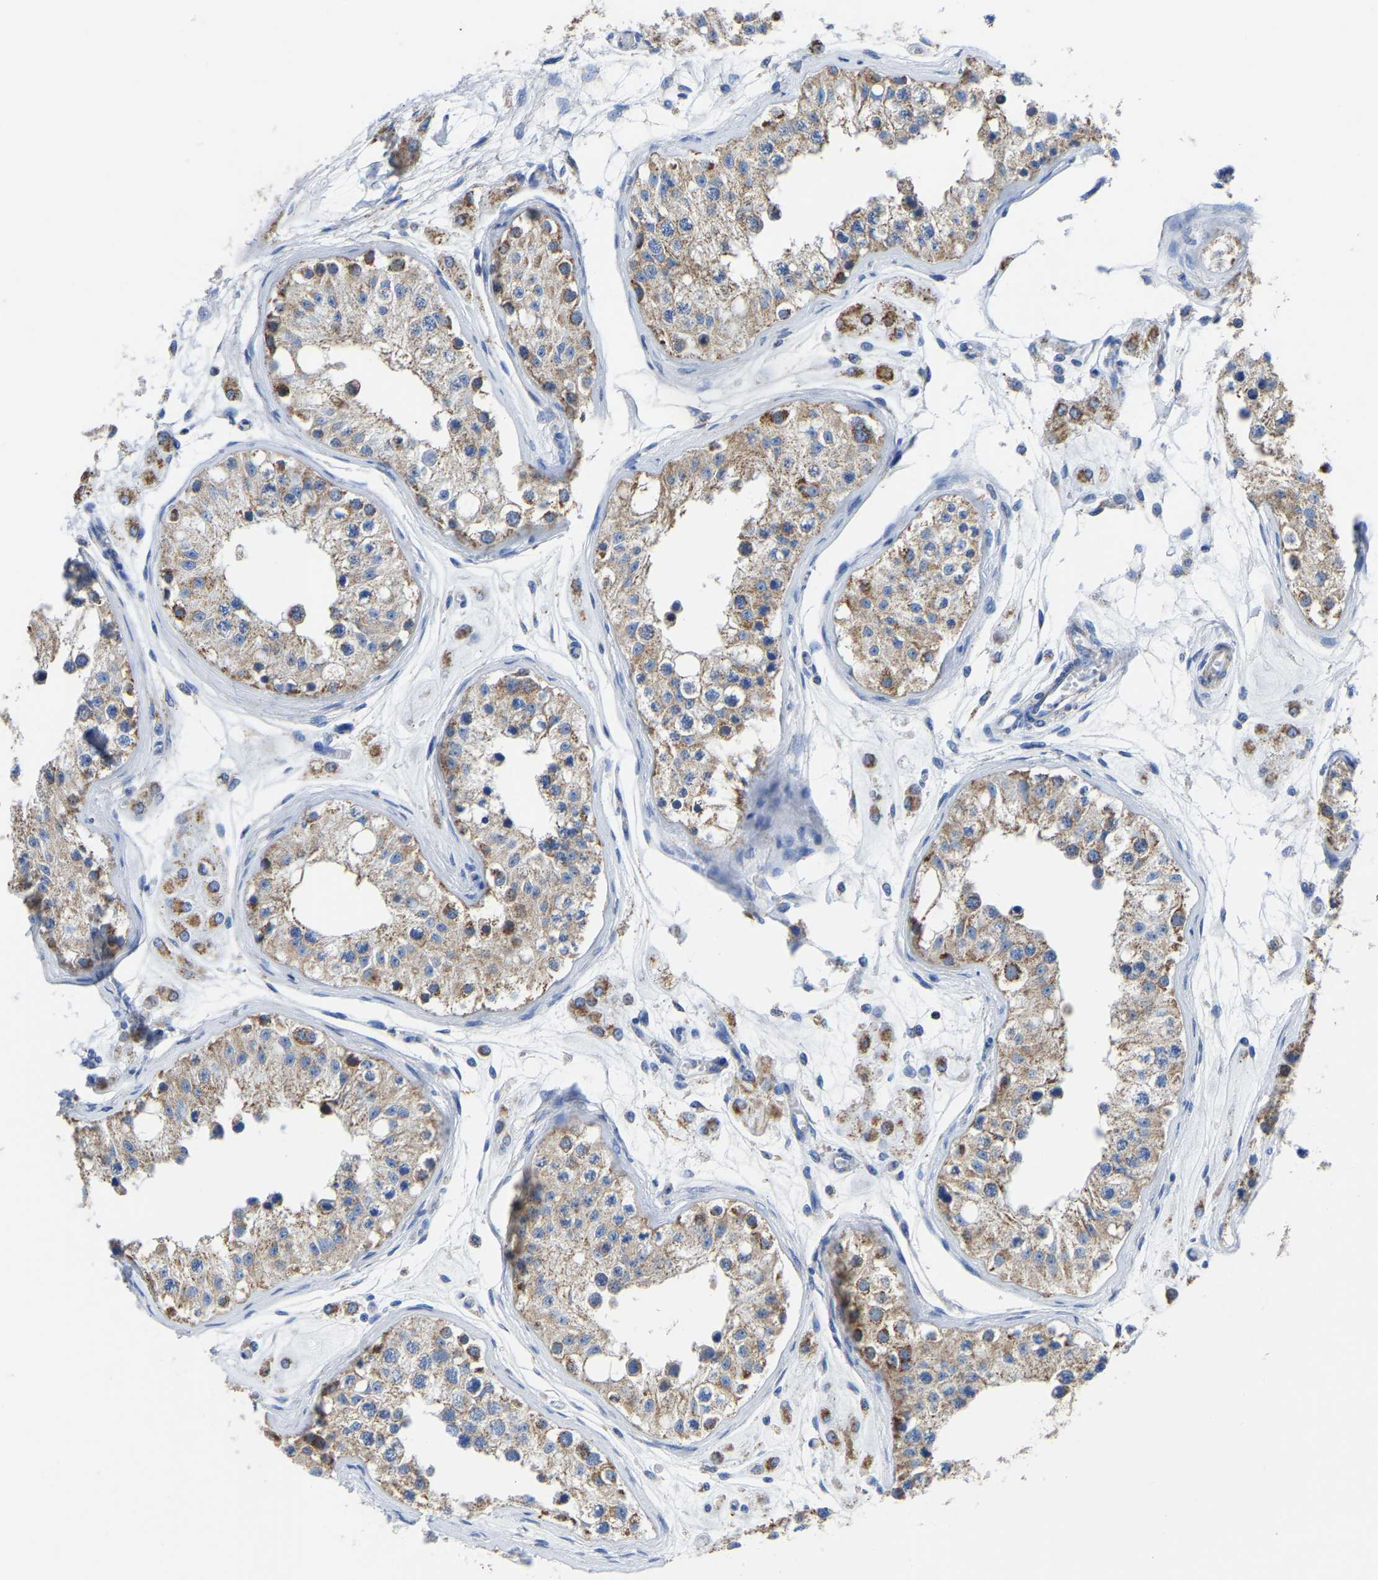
{"staining": {"intensity": "moderate", "quantity": "25%-75%", "location": "cytoplasmic/membranous"}, "tissue": "testis", "cell_type": "Cells in seminiferous ducts", "image_type": "normal", "snomed": [{"axis": "morphology", "description": "Normal tissue, NOS"}, {"axis": "morphology", "description": "Adenocarcinoma, metastatic, NOS"}, {"axis": "topography", "description": "Testis"}], "caption": "Immunohistochemistry of benign testis shows medium levels of moderate cytoplasmic/membranous staining in approximately 25%-75% of cells in seminiferous ducts.", "gene": "ETFA", "patient": {"sex": "male", "age": 26}}